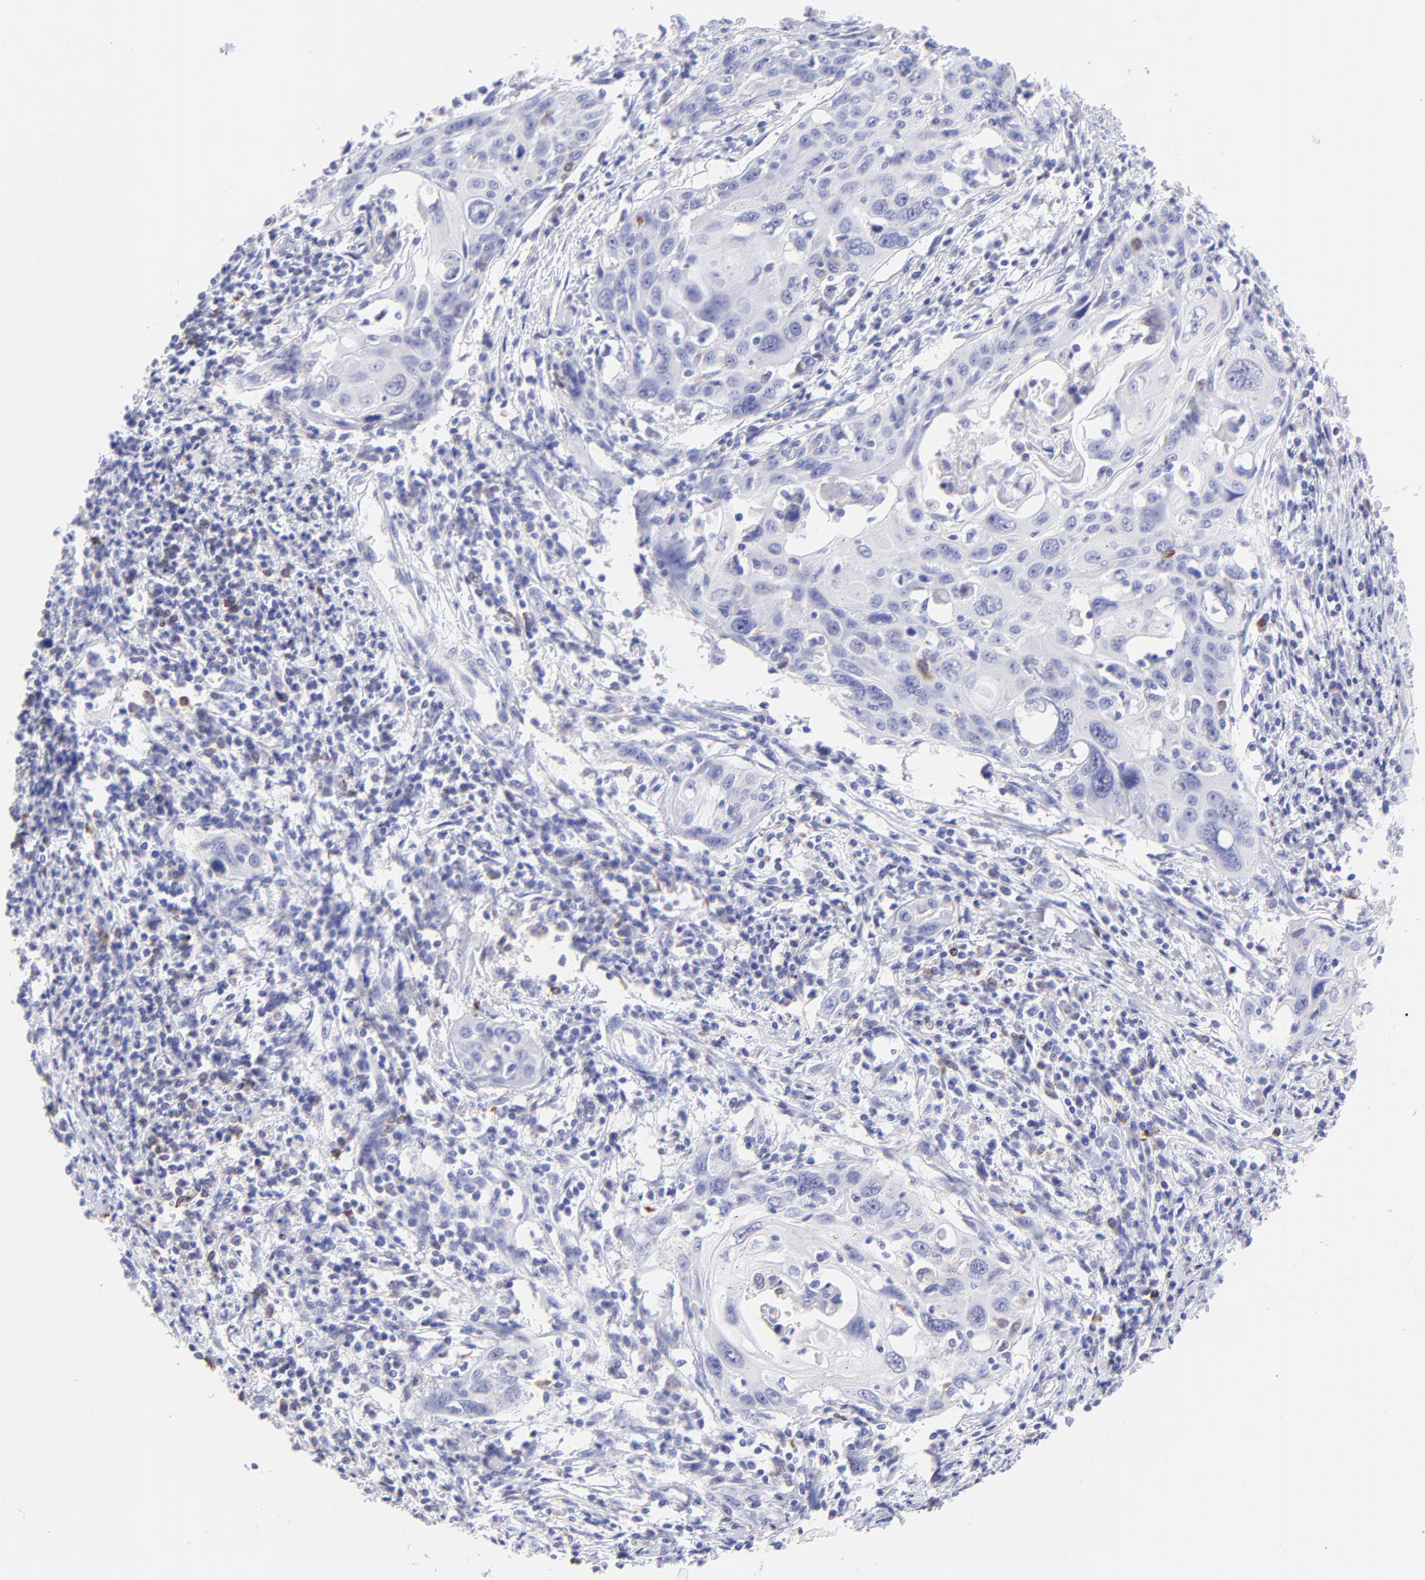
{"staining": {"intensity": "negative", "quantity": "none", "location": "none"}, "tissue": "cervical cancer", "cell_type": "Tumor cells", "image_type": "cancer", "snomed": [{"axis": "morphology", "description": "Squamous cell carcinoma, NOS"}, {"axis": "topography", "description": "Cervix"}], "caption": "Human cervical cancer (squamous cell carcinoma) stained for a protein using immunohistochemistry displays no staining in tumor cells.", "gene": "IRAG2", "patient": {"sex": "female", "age": 54}}